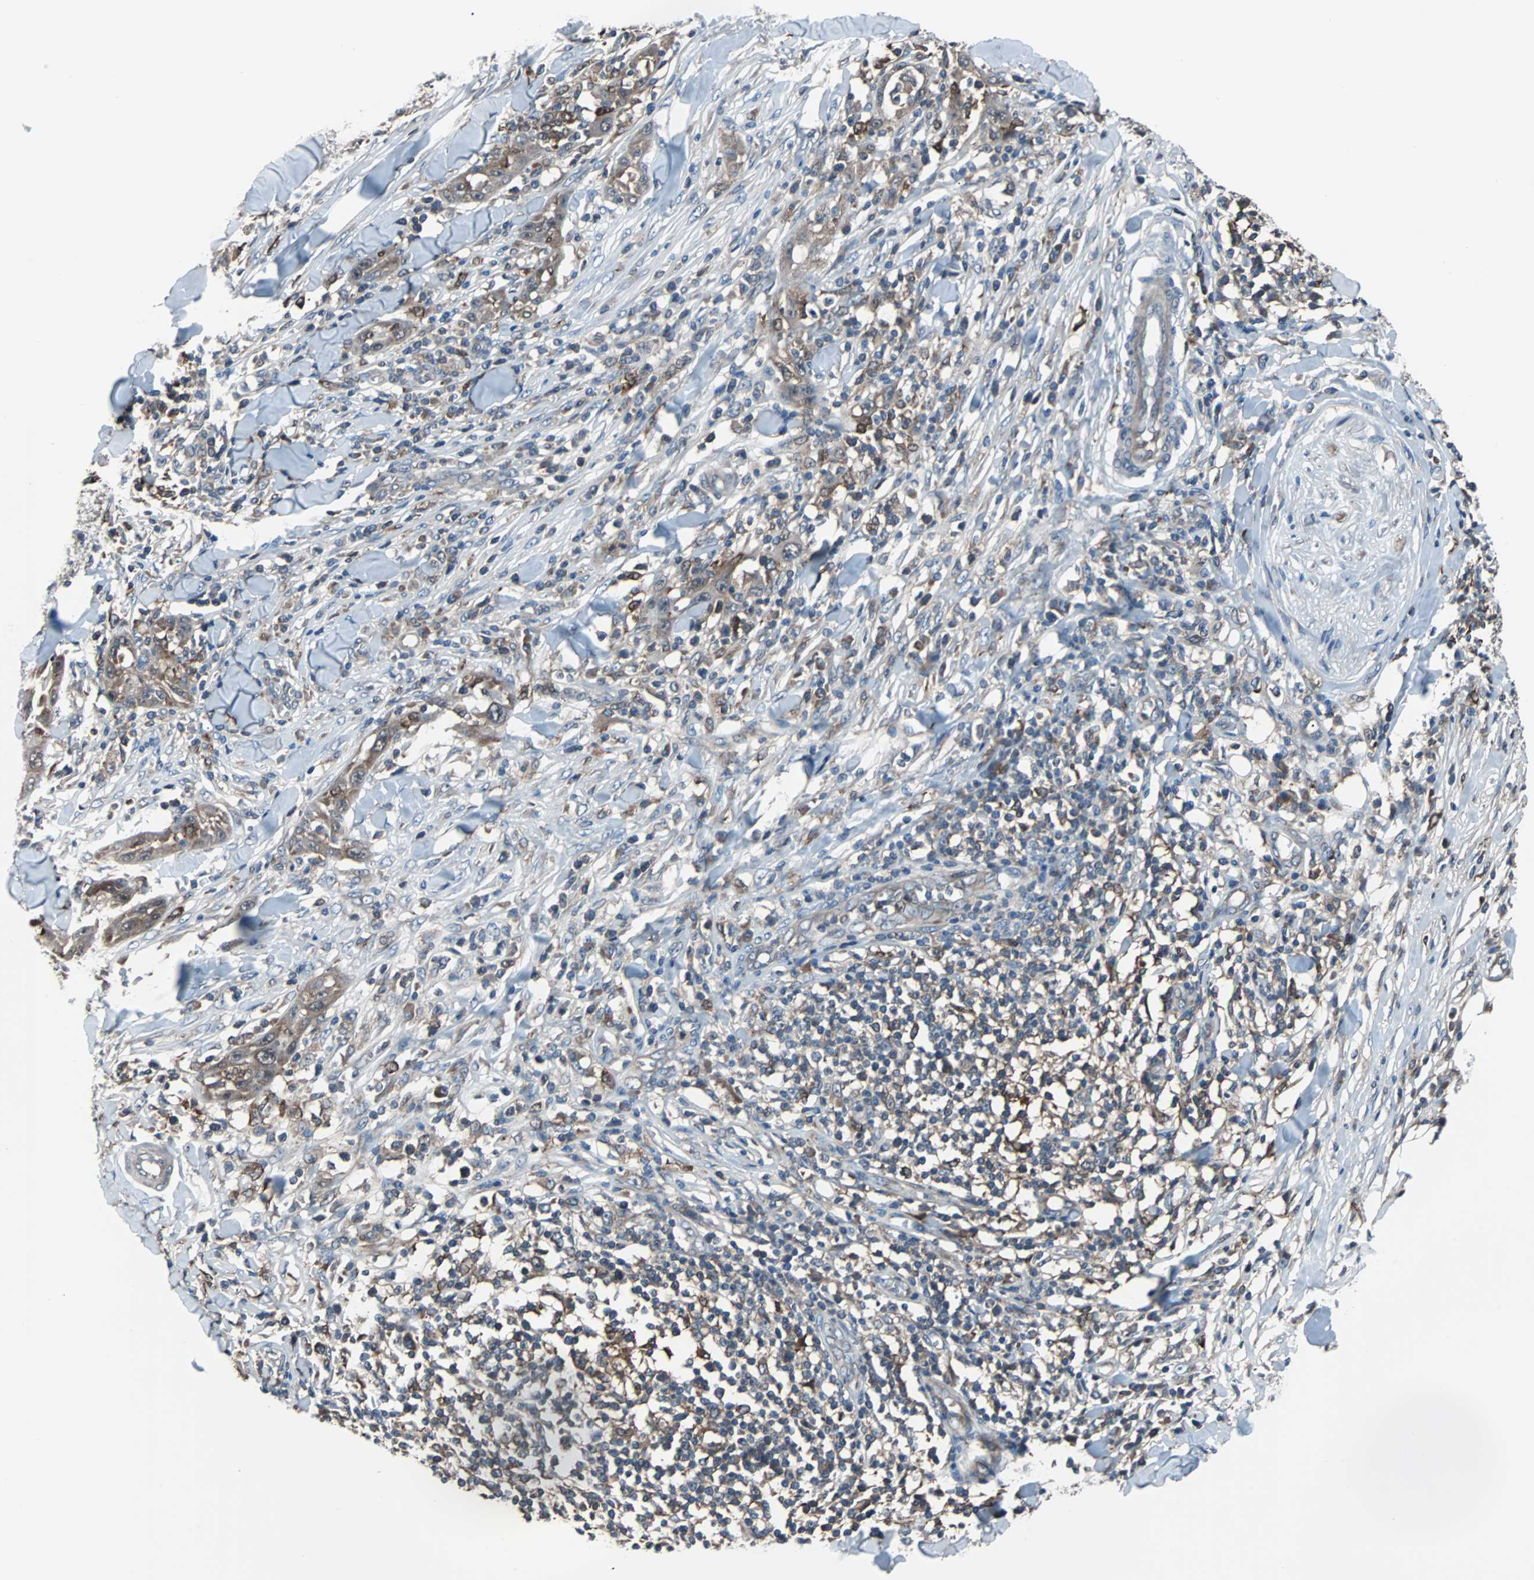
{"staining": {"intensity": "moderate", "quantity": ">75%", "location": "cytoplasmic/membranous"}, "tissue": "skin cancer", "cell_type": "Tumor cells", "image_type": "cancer", "snomed": [{"axis": "morphology", "description": "Squamous cell carcinoma, NOS"}, {"axis": "topography", "description": "Skin"}], "caption": "Immunohistochemistry of skin cancer (squamous cell carcinoma) exhibits medium levels of moderate cytoplasmic/membranous positivity in about >75% of tumor cells.", "gene": "PAK1", "patient": {"sex": "male", "age": 24}}